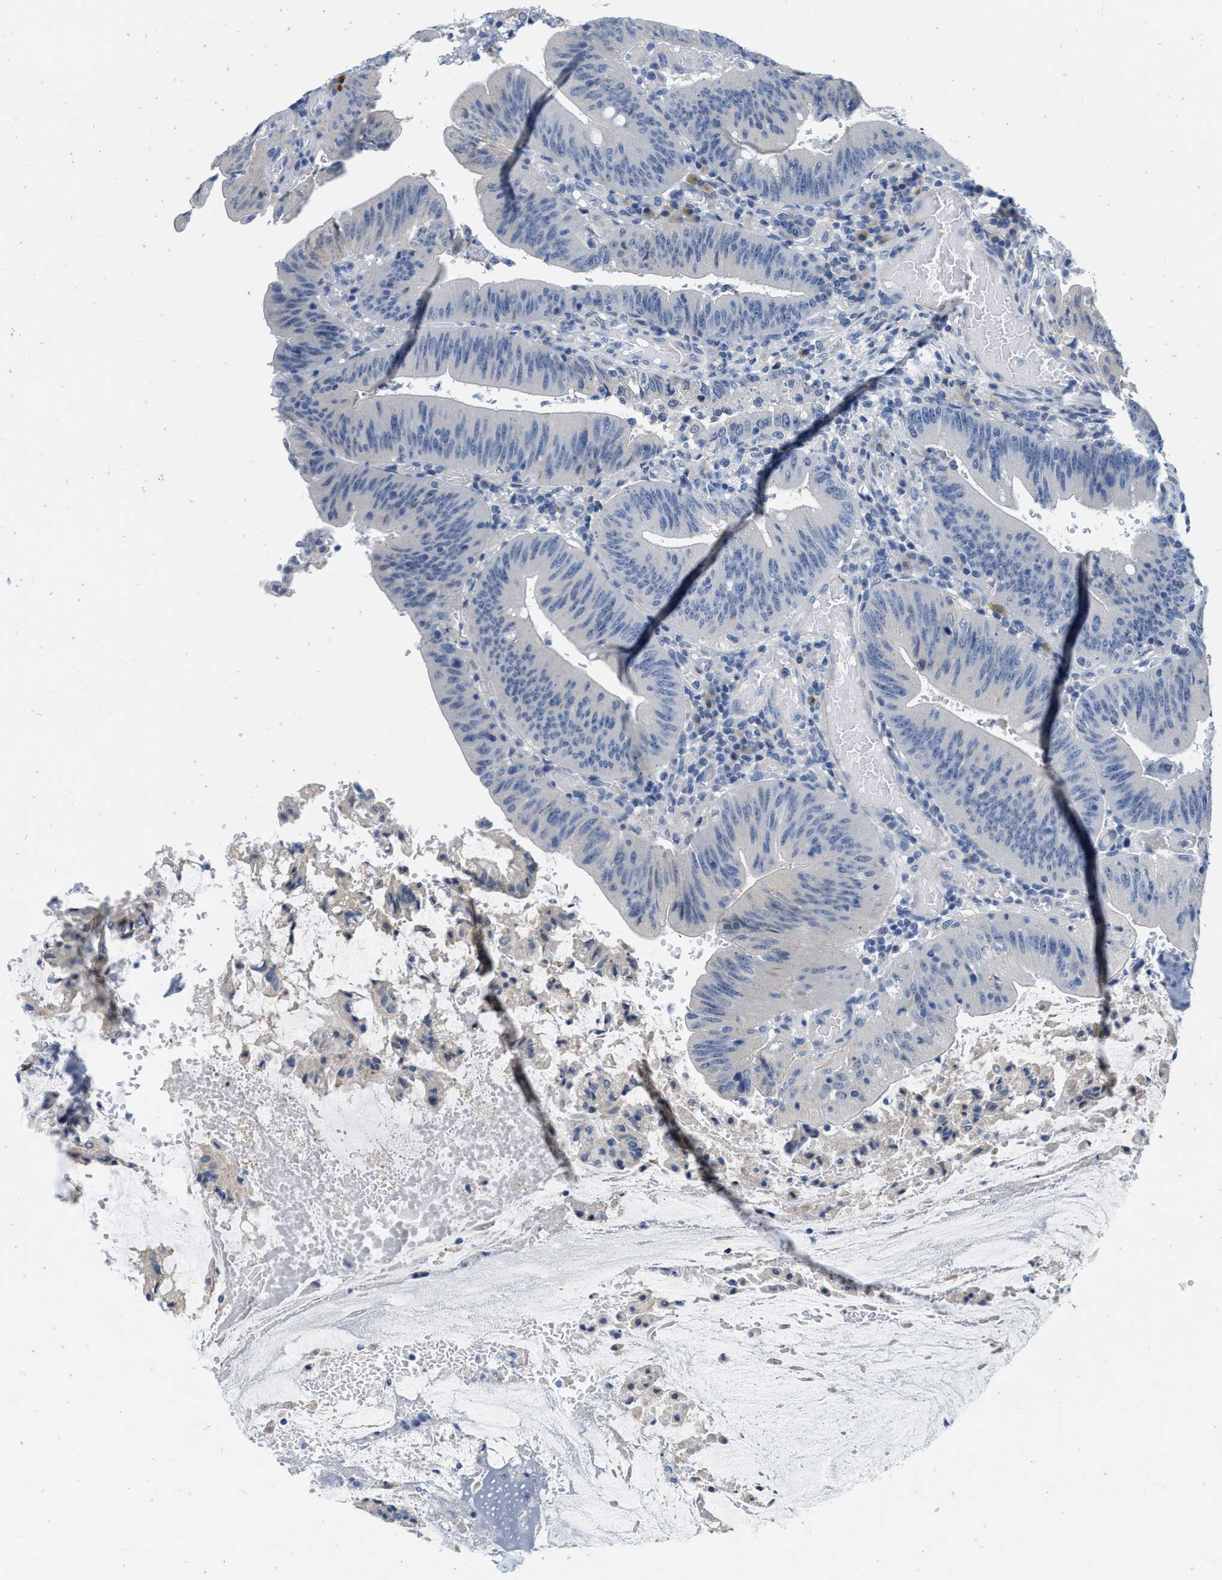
{"staining": {"intensity": "negative", "quantity": "none", "location": "none"}, "tissue": "colorectal cancer", "cell_type": "Tumor cells", "image_type": "cancer", "snomed": [{"axis": "morphology", "description": "Normal tissue, NOS"}, {"axis": "morphology", "description": "Adenocarcinoma, NOS"}, {"axis": "topography", "description": "Rectum"}], "caption": "Immunohistochemistry (IHC) image of neoplastic tissue: adenocarcinoma (colorectal) stained with DAB exhibits no significant protein staining in tumor cells. (DAB immunohistochemistry (IHC) visualized using brightfield microscopy, high magnification).", "gene": "ABCB11", "patient": {"sex": "female", "age": 66}}